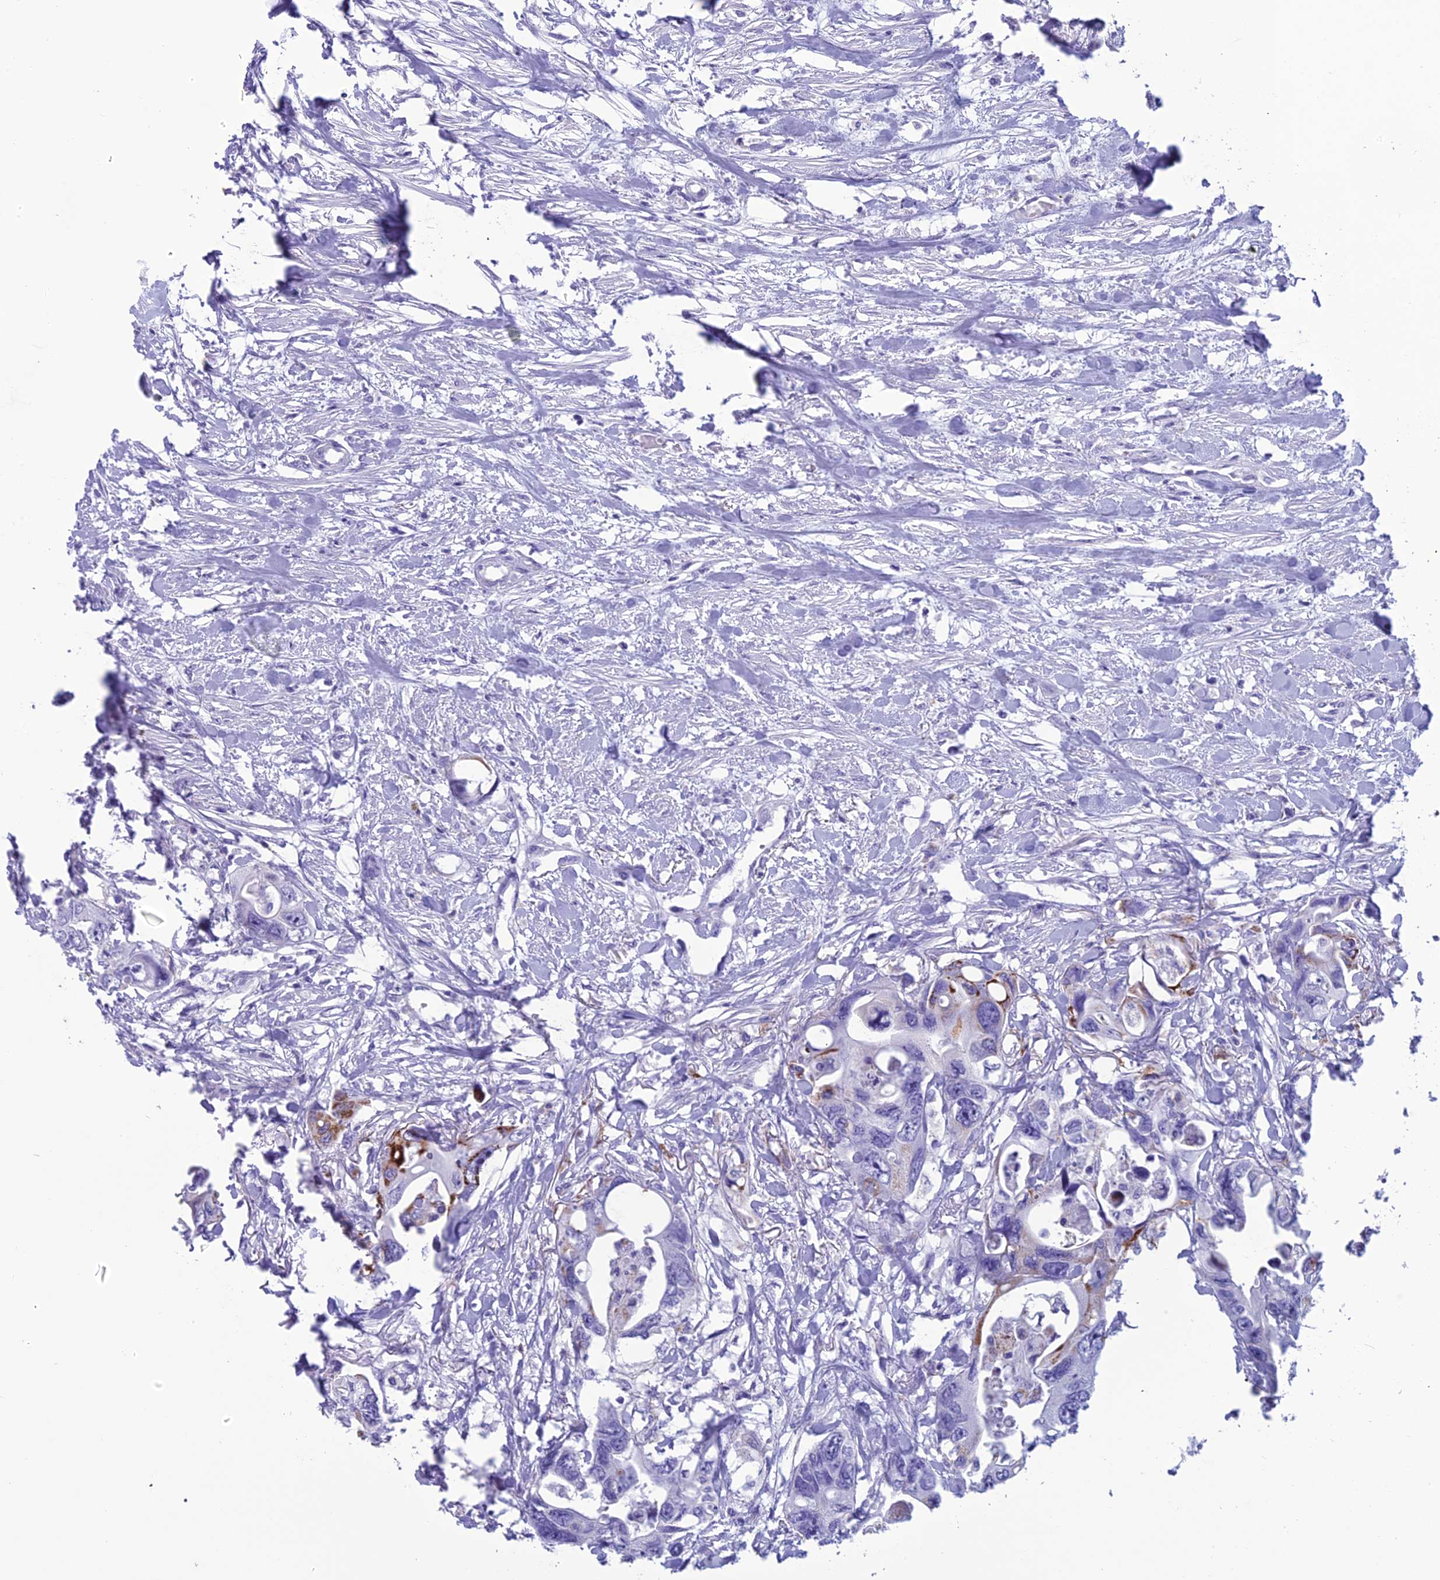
{"staining": {"intensity": "moderate", "quantity": "<25%", "location": "cytoplasmic/membranous"}, "tissue": "colorectal cancer", "cell_type": "Tumor cells", "image_type": "cancer", "snomed": [{"axis": "morphology", "description": "Adenocarcinoma, NOS"}, {"axis": "topography", "description": "Rectum"}], "caption": "The immunohistochemical stain labels moderate cytoplasmic/membranous positivity in tumor cells of colorectal cancer (adenocarcinoma) tissue.", "gene": "TRAM1L1", "patient": {"sex": "male", "age": 57}}